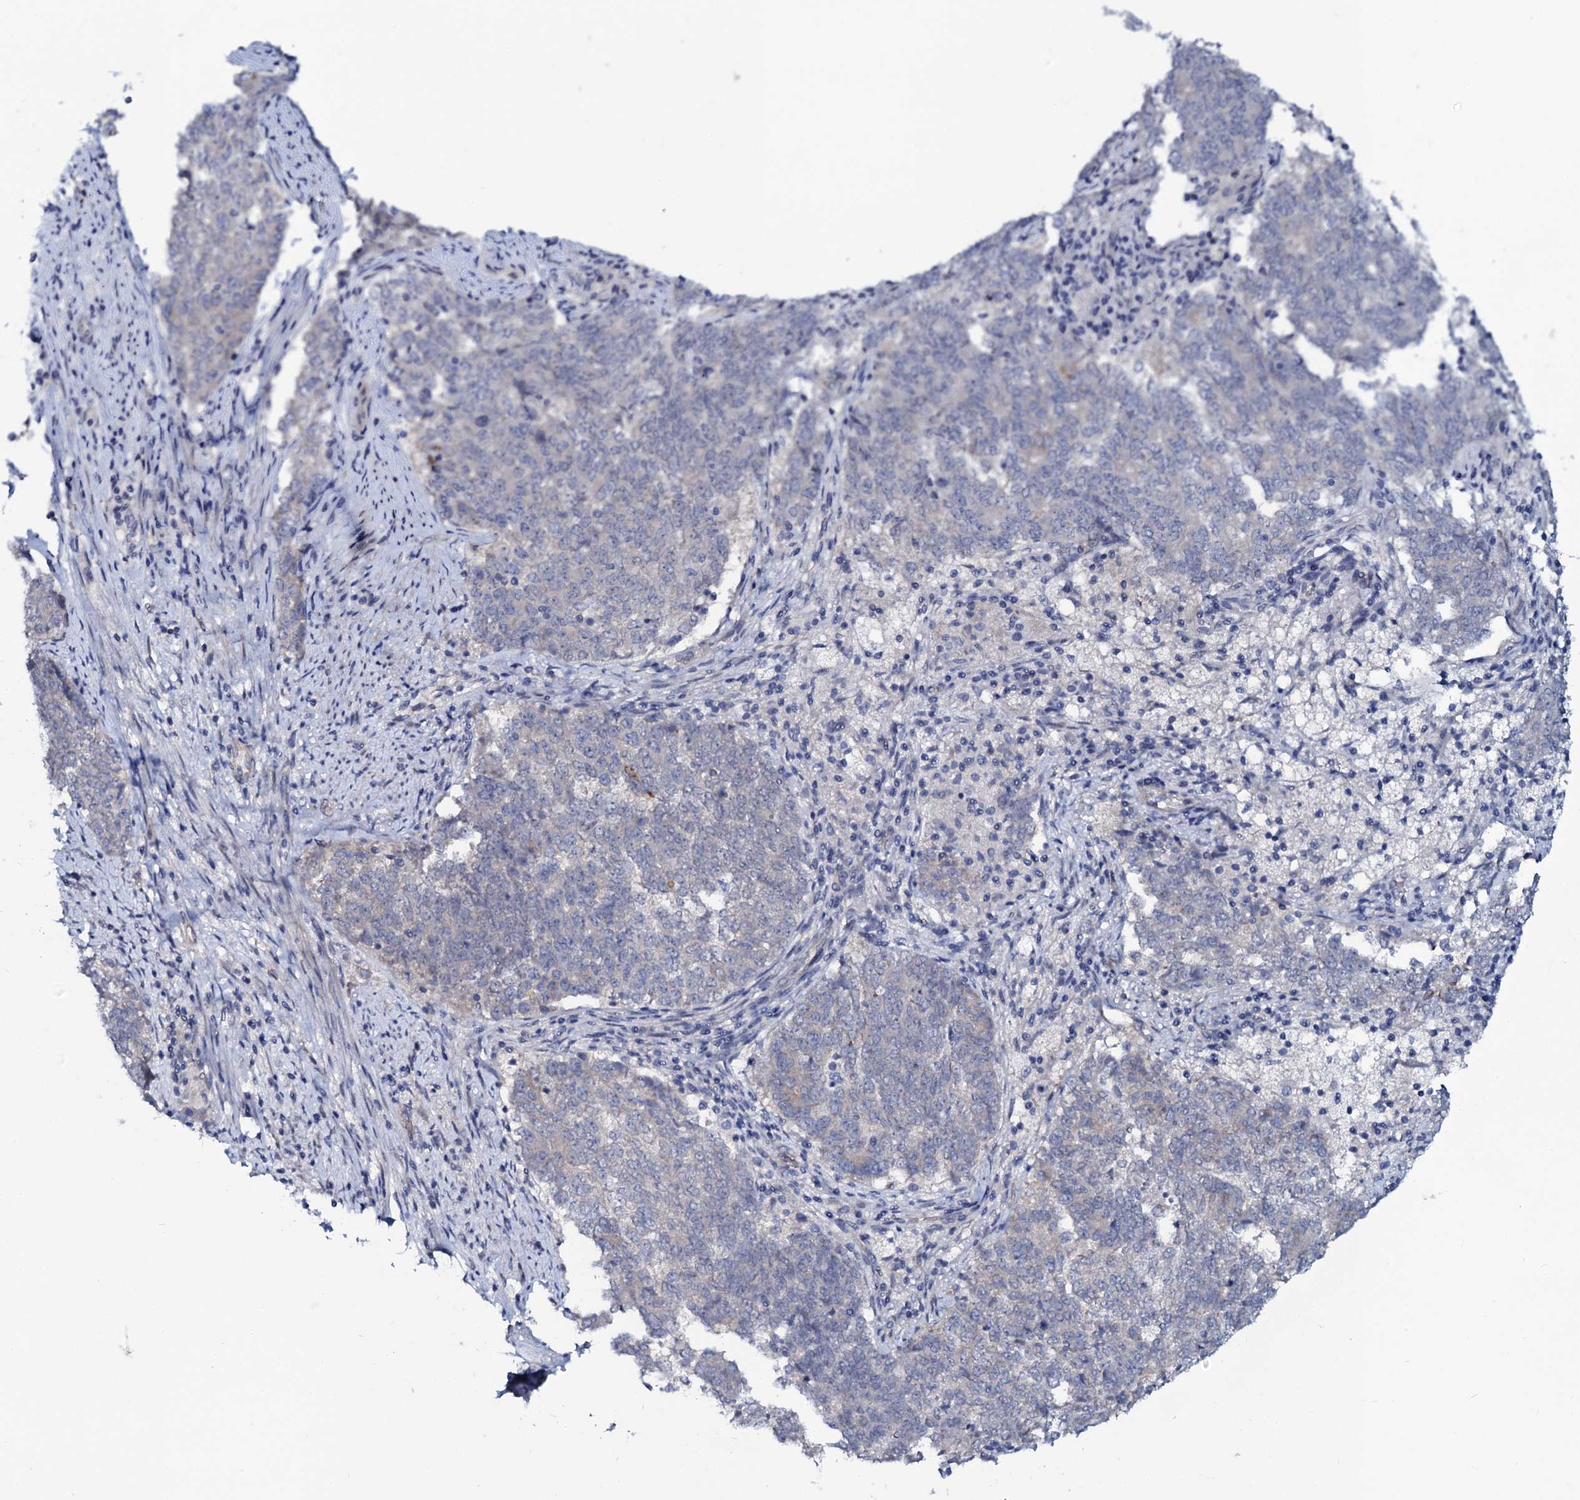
{"staining": {"intensity": "negative", "quantity": "none", "location": "none"}, "tissue": "endometrial cancer", "cell_type": "Tumor cells", "image_type": "cancer", "snomed": [{"axis": "morphology", "description": "Adenocarcinoma, NOS"}, {"axis": "topography", "description": "Endometrium"}], "caption": "There is no significant positivity in tumor cells of endometrial cancer (adenocarcinoma).", "gene": "C10orf88", "patient": {"sex": "female", "age": 80}}